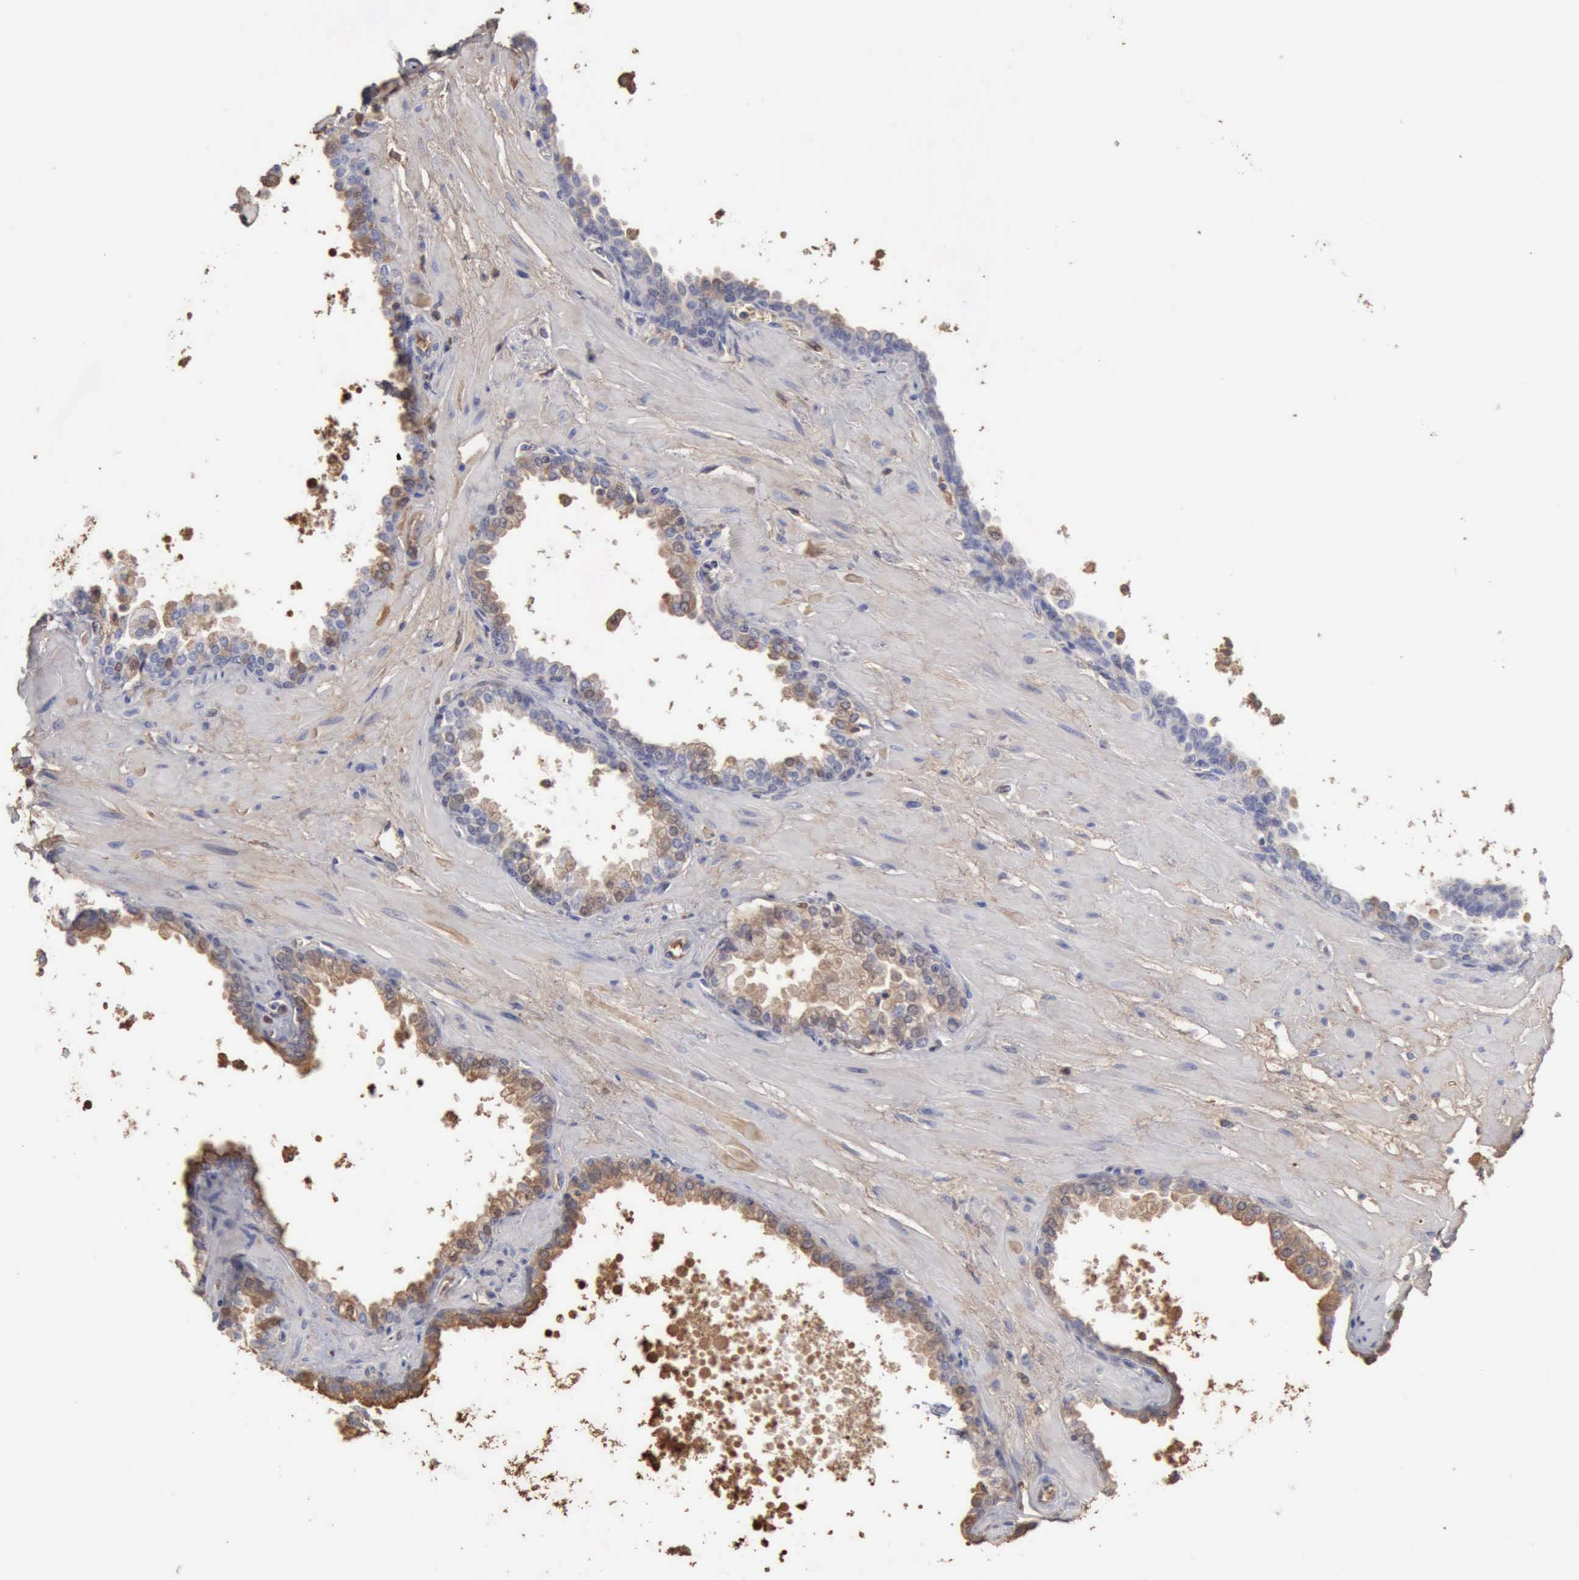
{"staining": {"intensity": "weak", "quantity": "25%-75%", "location": "cytoplasmic/membranous"}, "tissue": "prostate", "cell_type": "Glandular cells", "image_type": "normal", "snomed": [{"axis": "morphology", "description": "Normal tissue, NOS"}, {"axis": "topography", "description": "Prostate"}], "caption": "The histopathology image displays immunohistochemical staining of normal prostate. There is weak cytoplasmic/membranous staining is identified in approximately 25%-75% of glandular cells. The protein is shown in brown color, while the nuclei are stained blue.", "gene": "SERPINA1", "patient": {"sex": "male", "age": 60}}